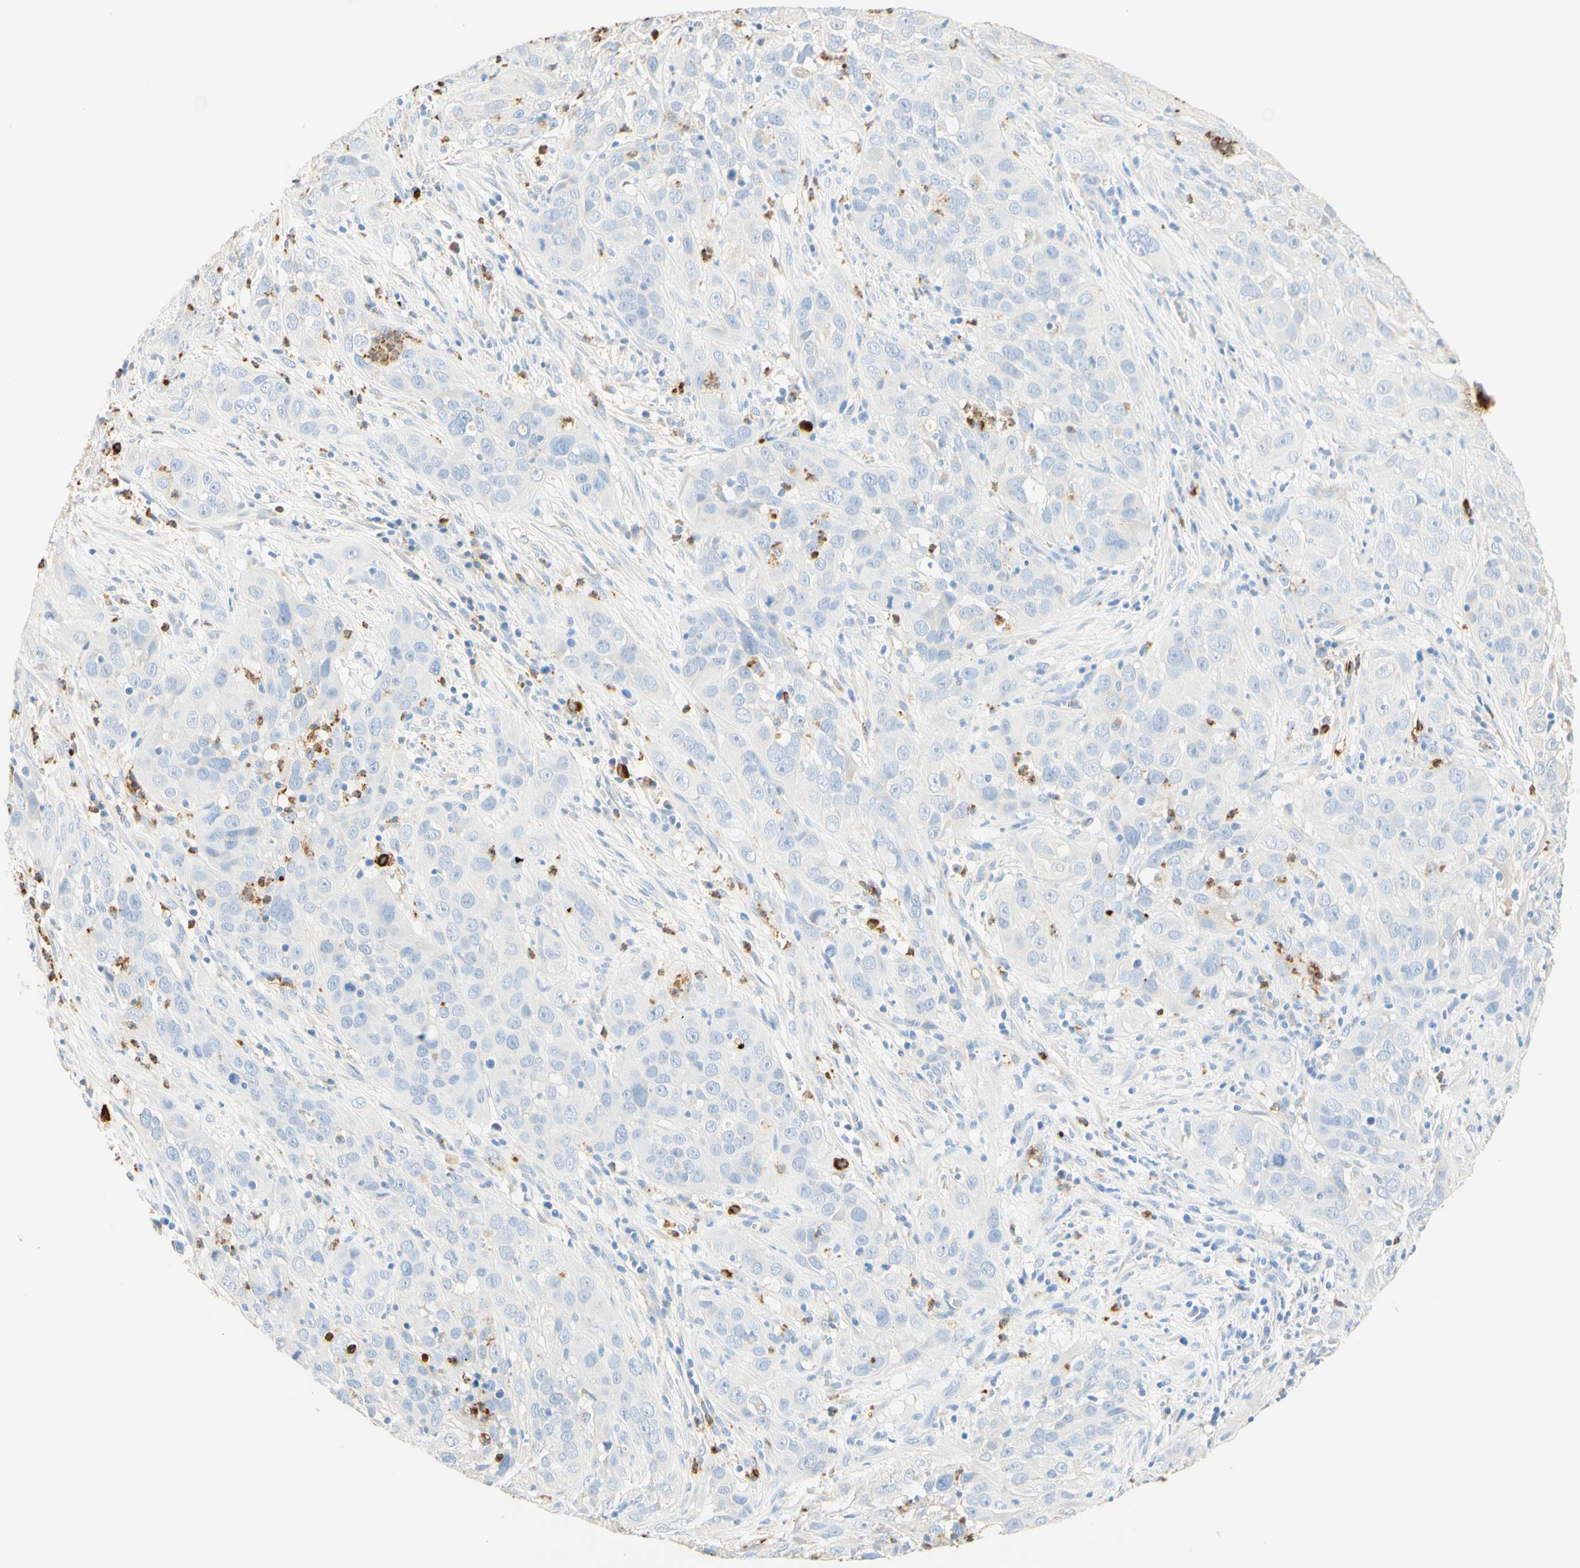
{"staining": {"intensity": "negative", "quantity": "none", "location": "none"}, "tissue": "cervical cancer", "cell_type": "Tumor cells", "image_type": "cancer", "snomed": [{"axis": "morphology", "description": "Squamous cell carcinoma, NOS"}, {"axis": "topography", "description": "Cervix"}], "caption": "The histopathology image demonstrates no staining of tumor cells in cervical squamous cell carcinoma.", "gene": "CD63", "patient": {"sex": "female", "age": 32}}